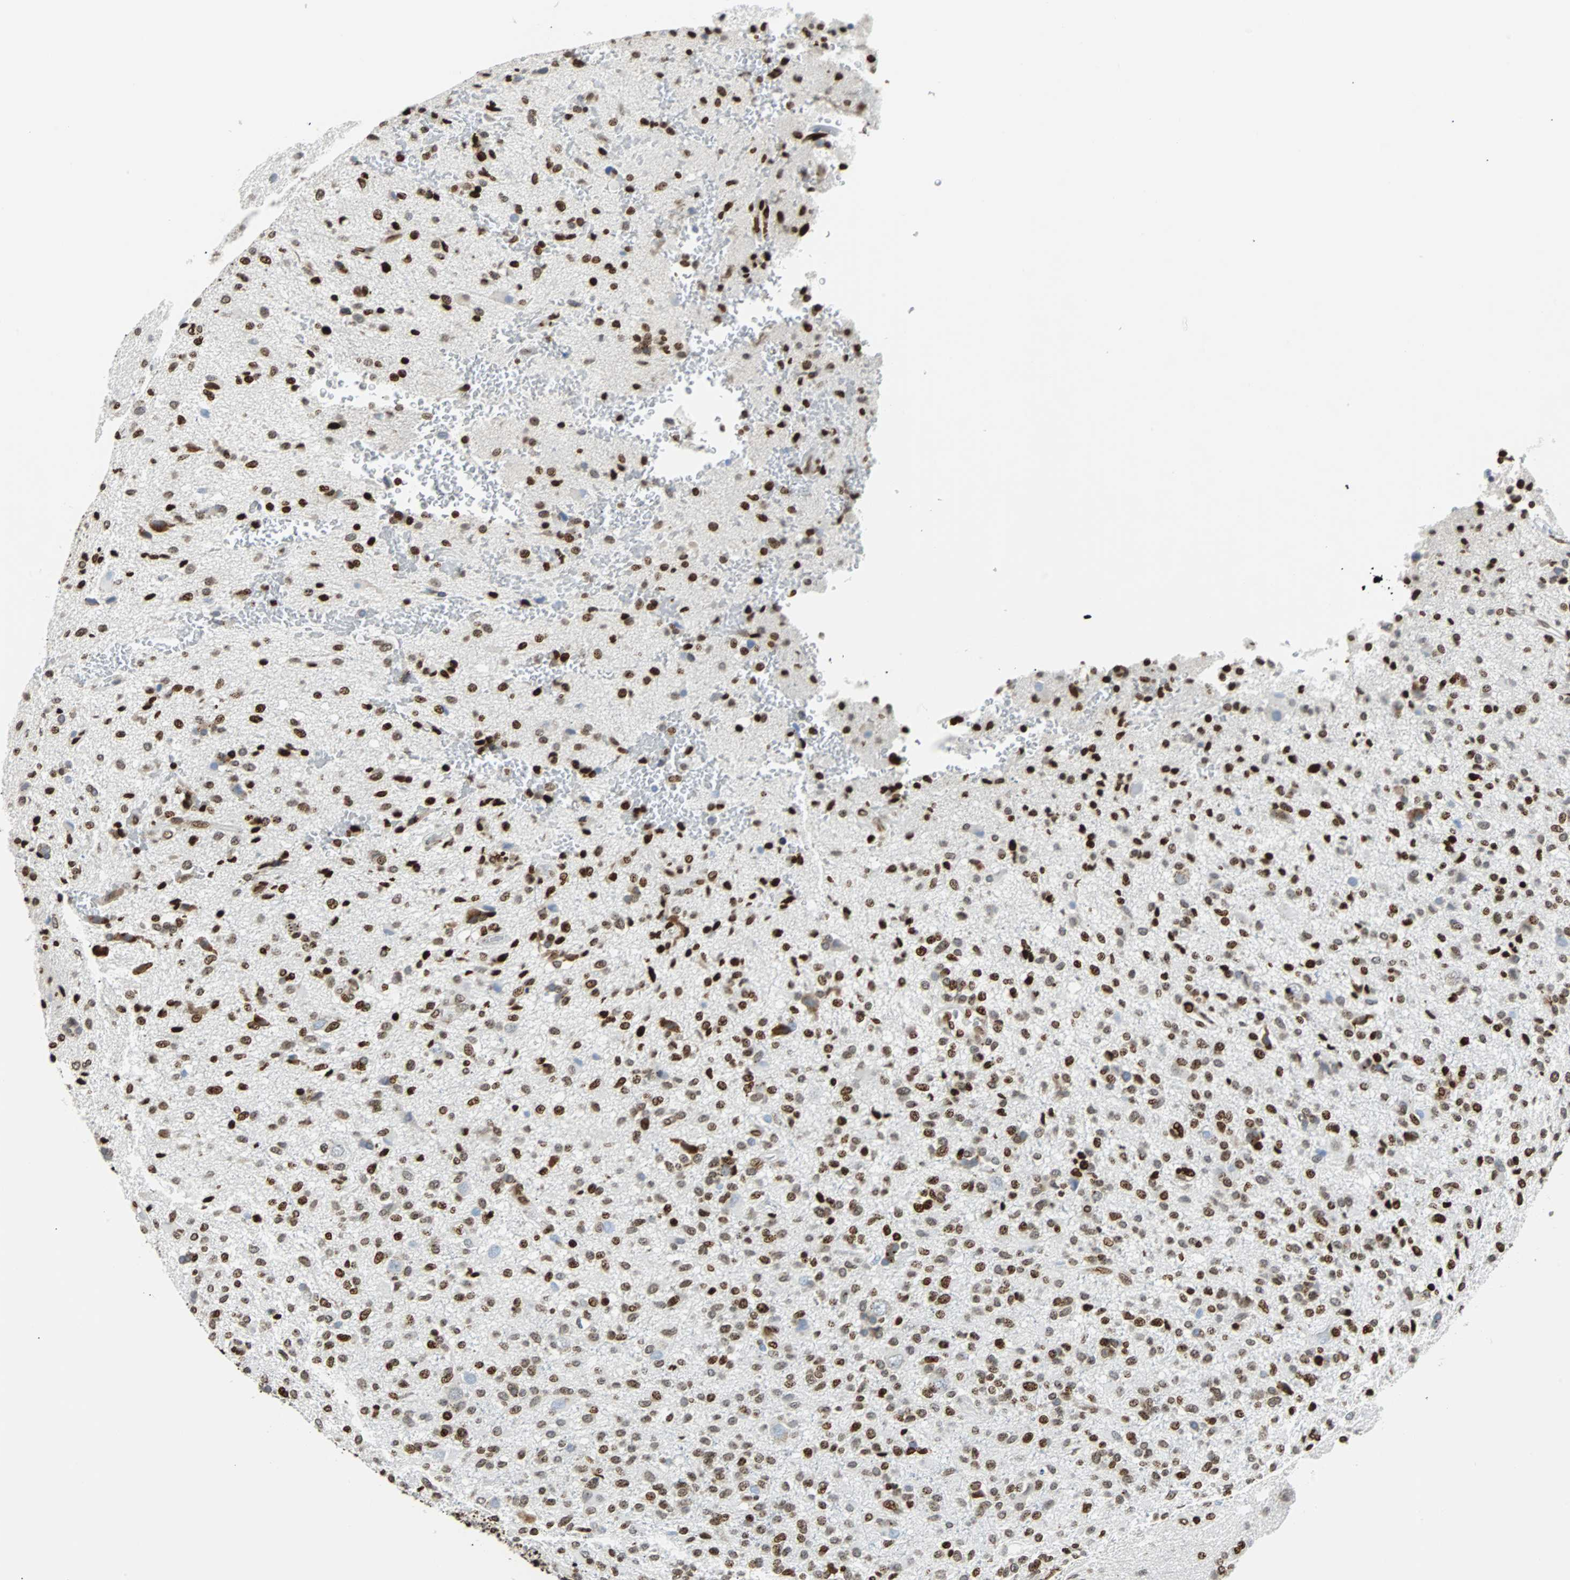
{"staining": {"intensity": "strong", "quantity": "25%-75%", "location": "nuclear"}, "tissue": "glioma", "cell_type": "Tumor cells", "image_type": "cancer", "snomed": [{"axis": "morphology", "description": "Glioma, malignant, High grade"}, {"axis": "topography", "description": "Brain"}], "caption": "High-grade glioma (malignant) tissue shows strong nuclear staining in about 25%-75% of tumor cells", "gene": "ZNF131", "patient": {"sex": "male", "age": 71}}